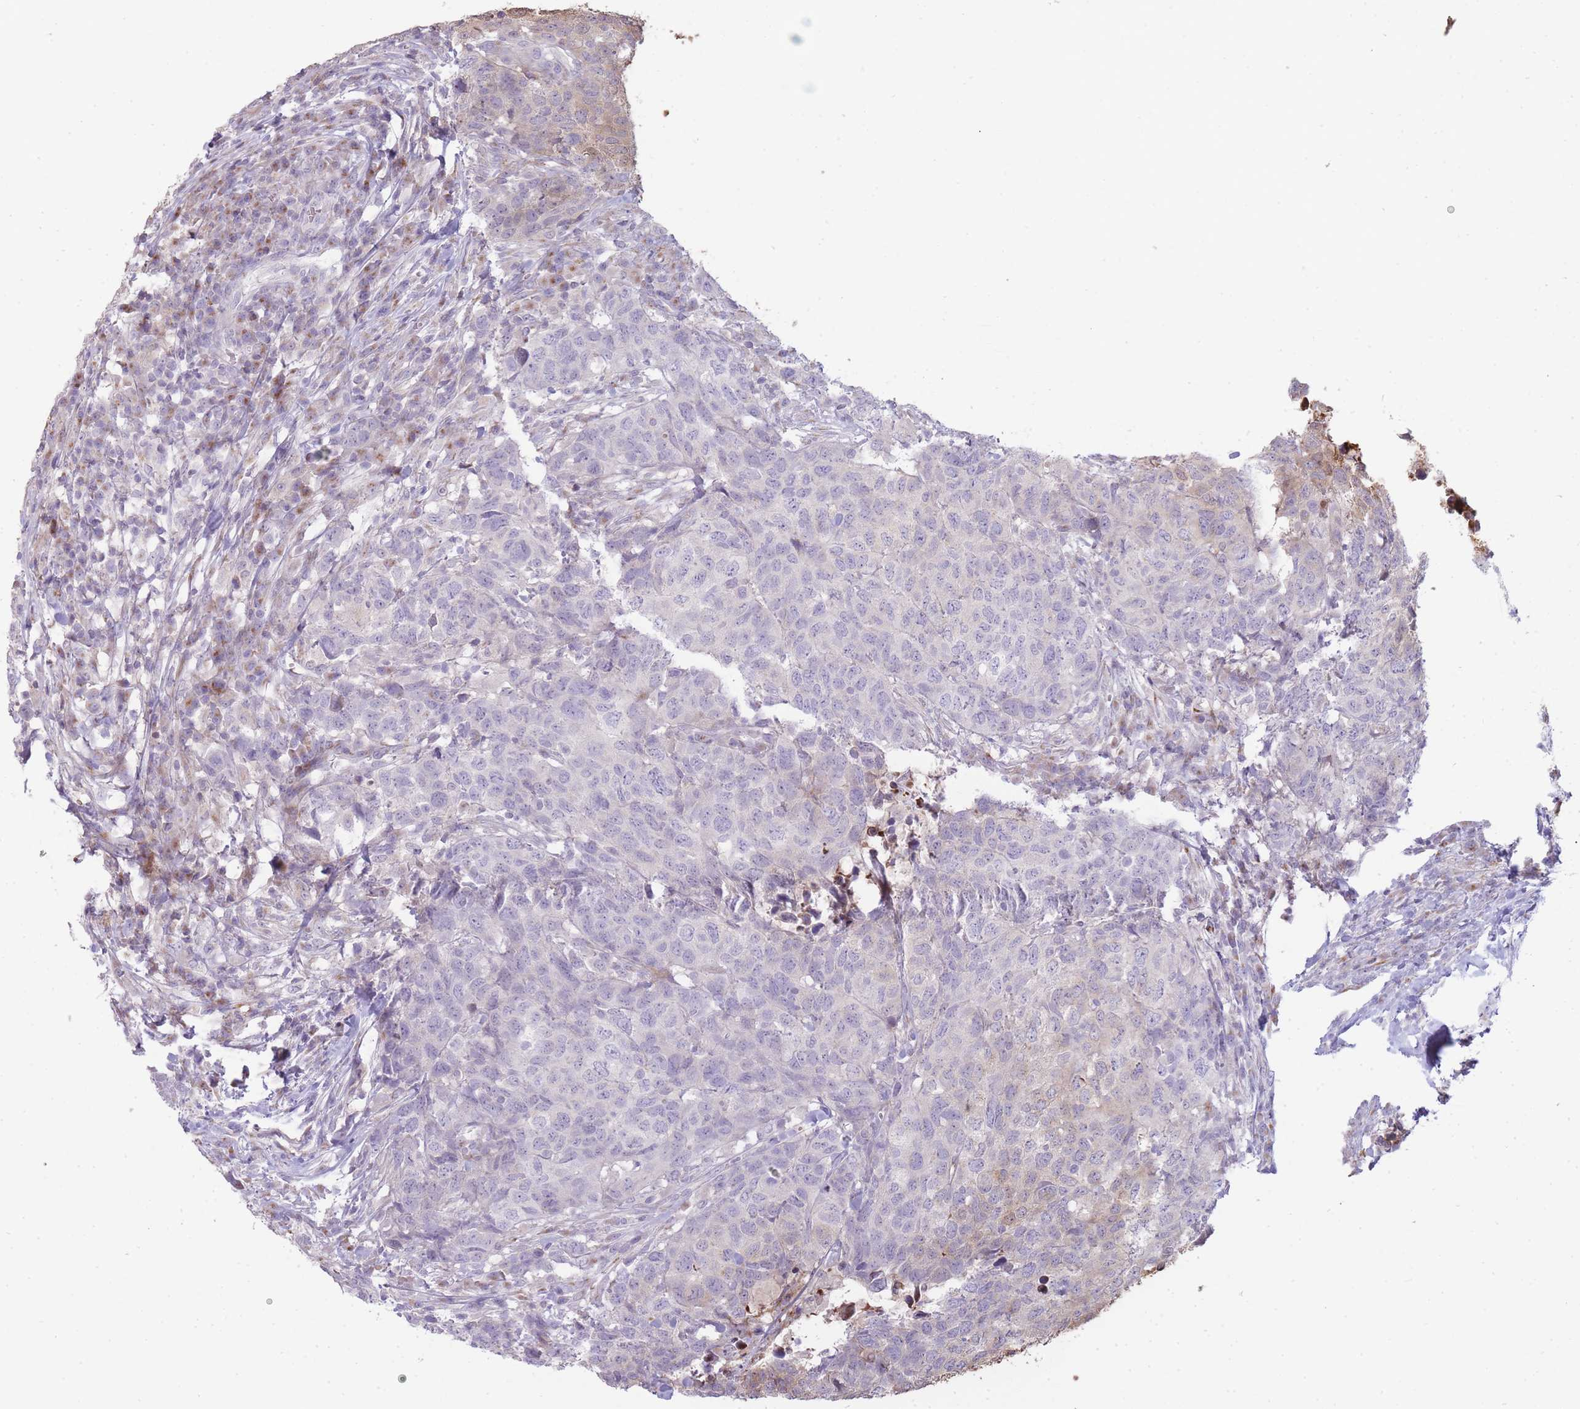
{"staining": {"intensity": "moderate", "quantity": "<25%", "location": "cytoplasmic/membranous"}, "tissue": "head and neck cancer", "cell_type": "Tumor cells", "image_type": "cancer", "snomed": [{"axis": "morphology", "description": "Normal tissue, NOS"}, {"axis": "morphology", "description": "Squamous cell carcinoma, NOS"}, {"axis": "topography", "description": "Skeletal muscle"}, {"axis": "topography", "description": "Vascular tissue"}, {"axis": "topography", "description": "Peripheral nerve tissue"}, {"axis": "topography", "description": "Head-Neck"}], "caption": "Approximately <25% of tumor cells in head and neck cancer reveal moderate cytoplasmic/membranous protein staining as visualized by brown immunohistochemical staining.", "gene": "PPP3R2", "patient": {"sex": "male", "age": 66}}